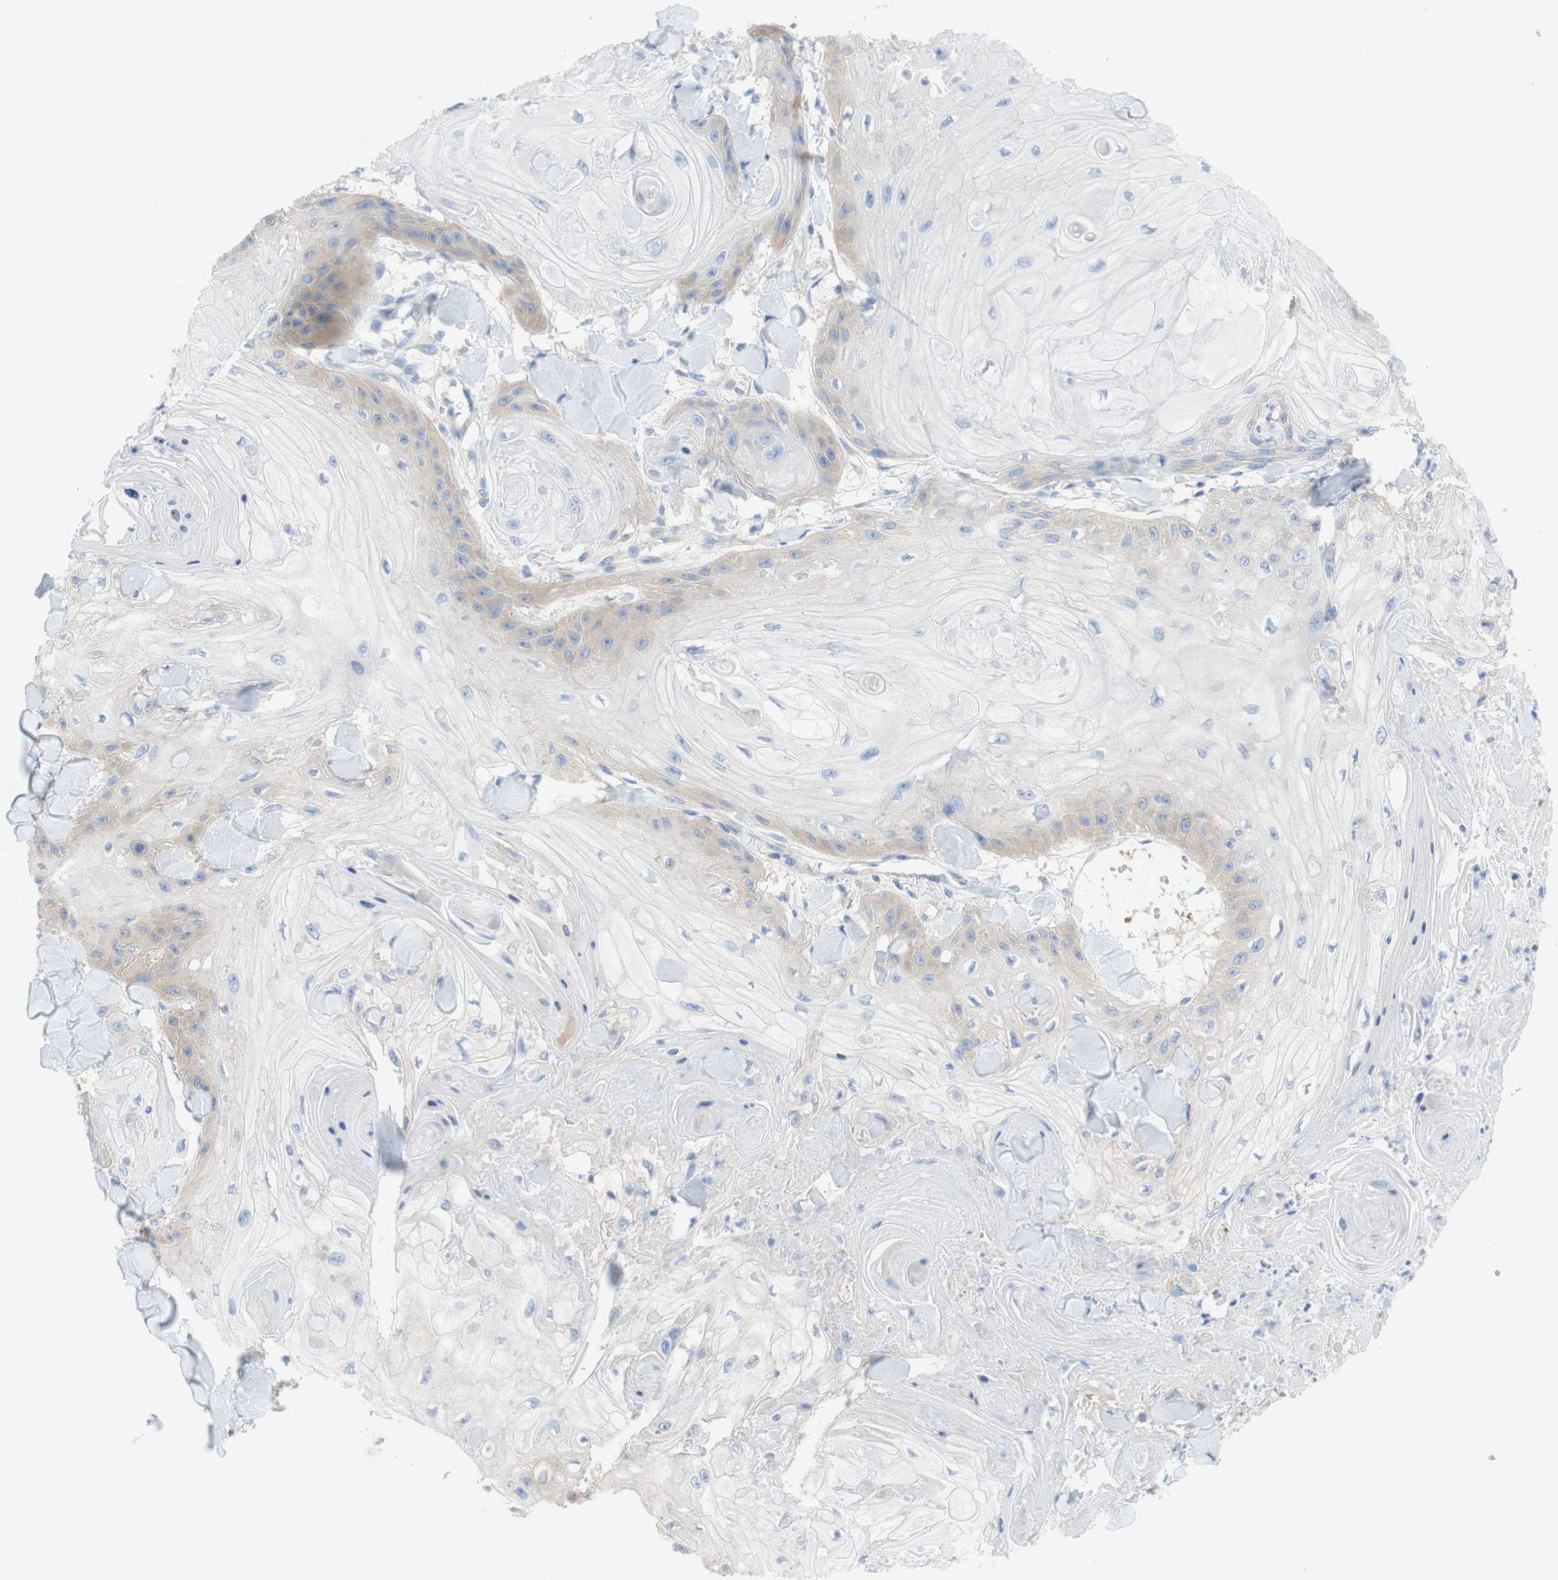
{"staining": {"intensity": "weak", "quantity": "25%-75%", "location": "cytoplasmic/membranous"}, "tissue": "skin cancer", "cell_type": "Tumor cells", "image_type": "cancer", "snomed": [{"axis": "morphology", "description": "Squamous cell carcinoma, NOS"}, {"axis": "topography", "description": "Skin"}], "caption": "Weak cytoplasmic/membranous staining is appreciated in about 25%-75% of tumor cells in skin cancer.", "gene": "ATP2B1", "patient": {"sex": "male", "age": 74}}